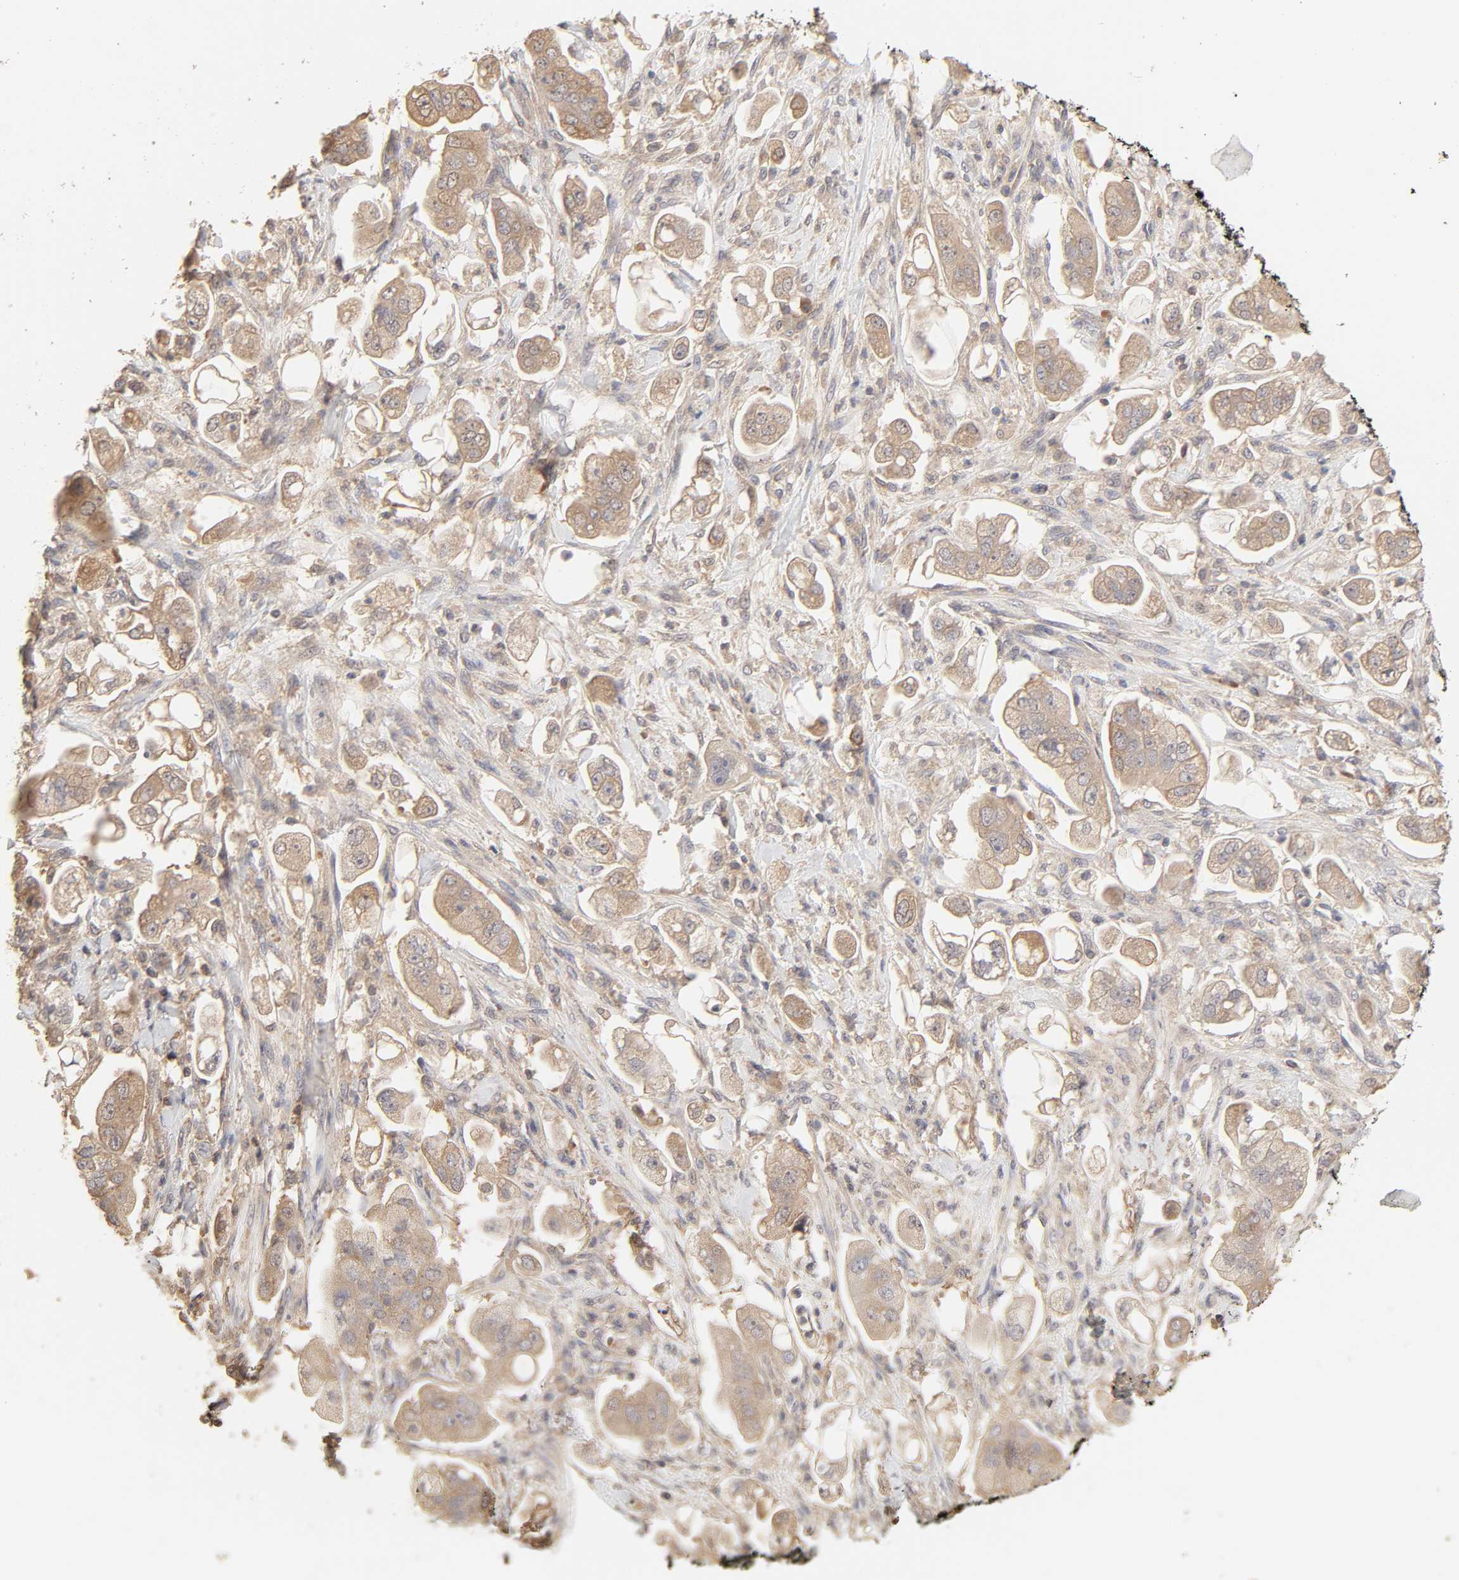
{"staining": {"intensity": "weak", "quantity": ">75%", "location": "cytoplasmic/membranous"}, "tissue": "stomach cancer", "cell_type": "Tumor cells", "image_type": "cancer", "snomed": [{"axis": "morphology", "description": "Adenocarcinoma, NOS"}, {"axis": "topography", "description": "Stomach"}], "caption": "Brown immunohistochemical staining in stomach cancer (adenocarcinoma) displays weak cytoplasmic/membranous staining in approximately >75% of tumor cells.", "gene": "AP1G2", "patient": {"sex": "male", "age": 62}}